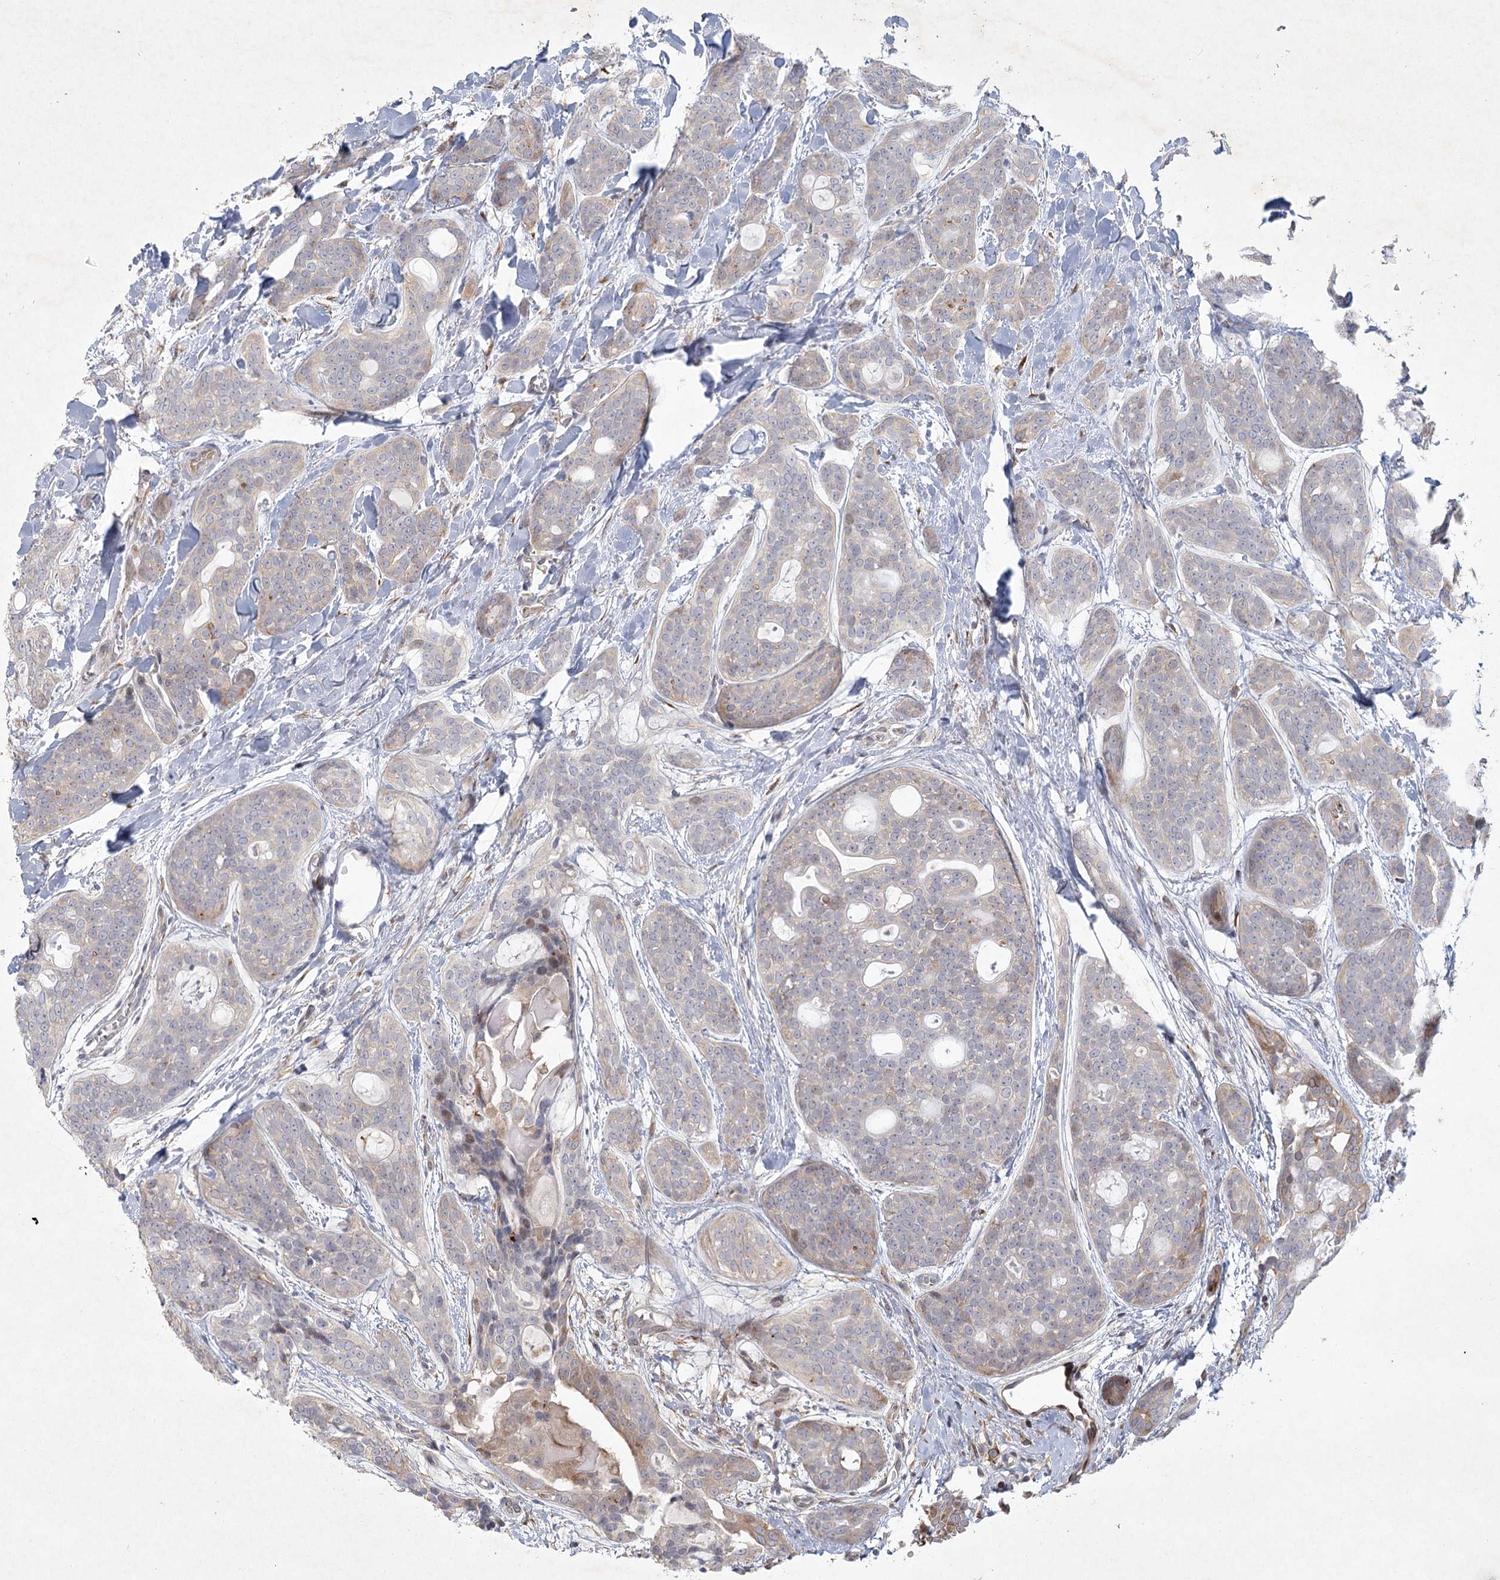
{"staining": {"intensity": "weak", "quantity": "<25%", "location": "cytoplasmic/membranous"}, "tissue": "head and neck cancer", "cell_type": "Tumor cells", "image_type": "cancer", "snomed": [{"axis": "morphology", "description": "Adenocarcinoma, NOS"}, {"axis": "topography", "description": "Head-Neck"}], "caption": "This is an immunohistochemistry micrograph of head and neck cancer (adenocarcinoma). There is no staining in tumor cells.", "gene": "FAM110C", "patient": {"sex": "male", "age": 66}}